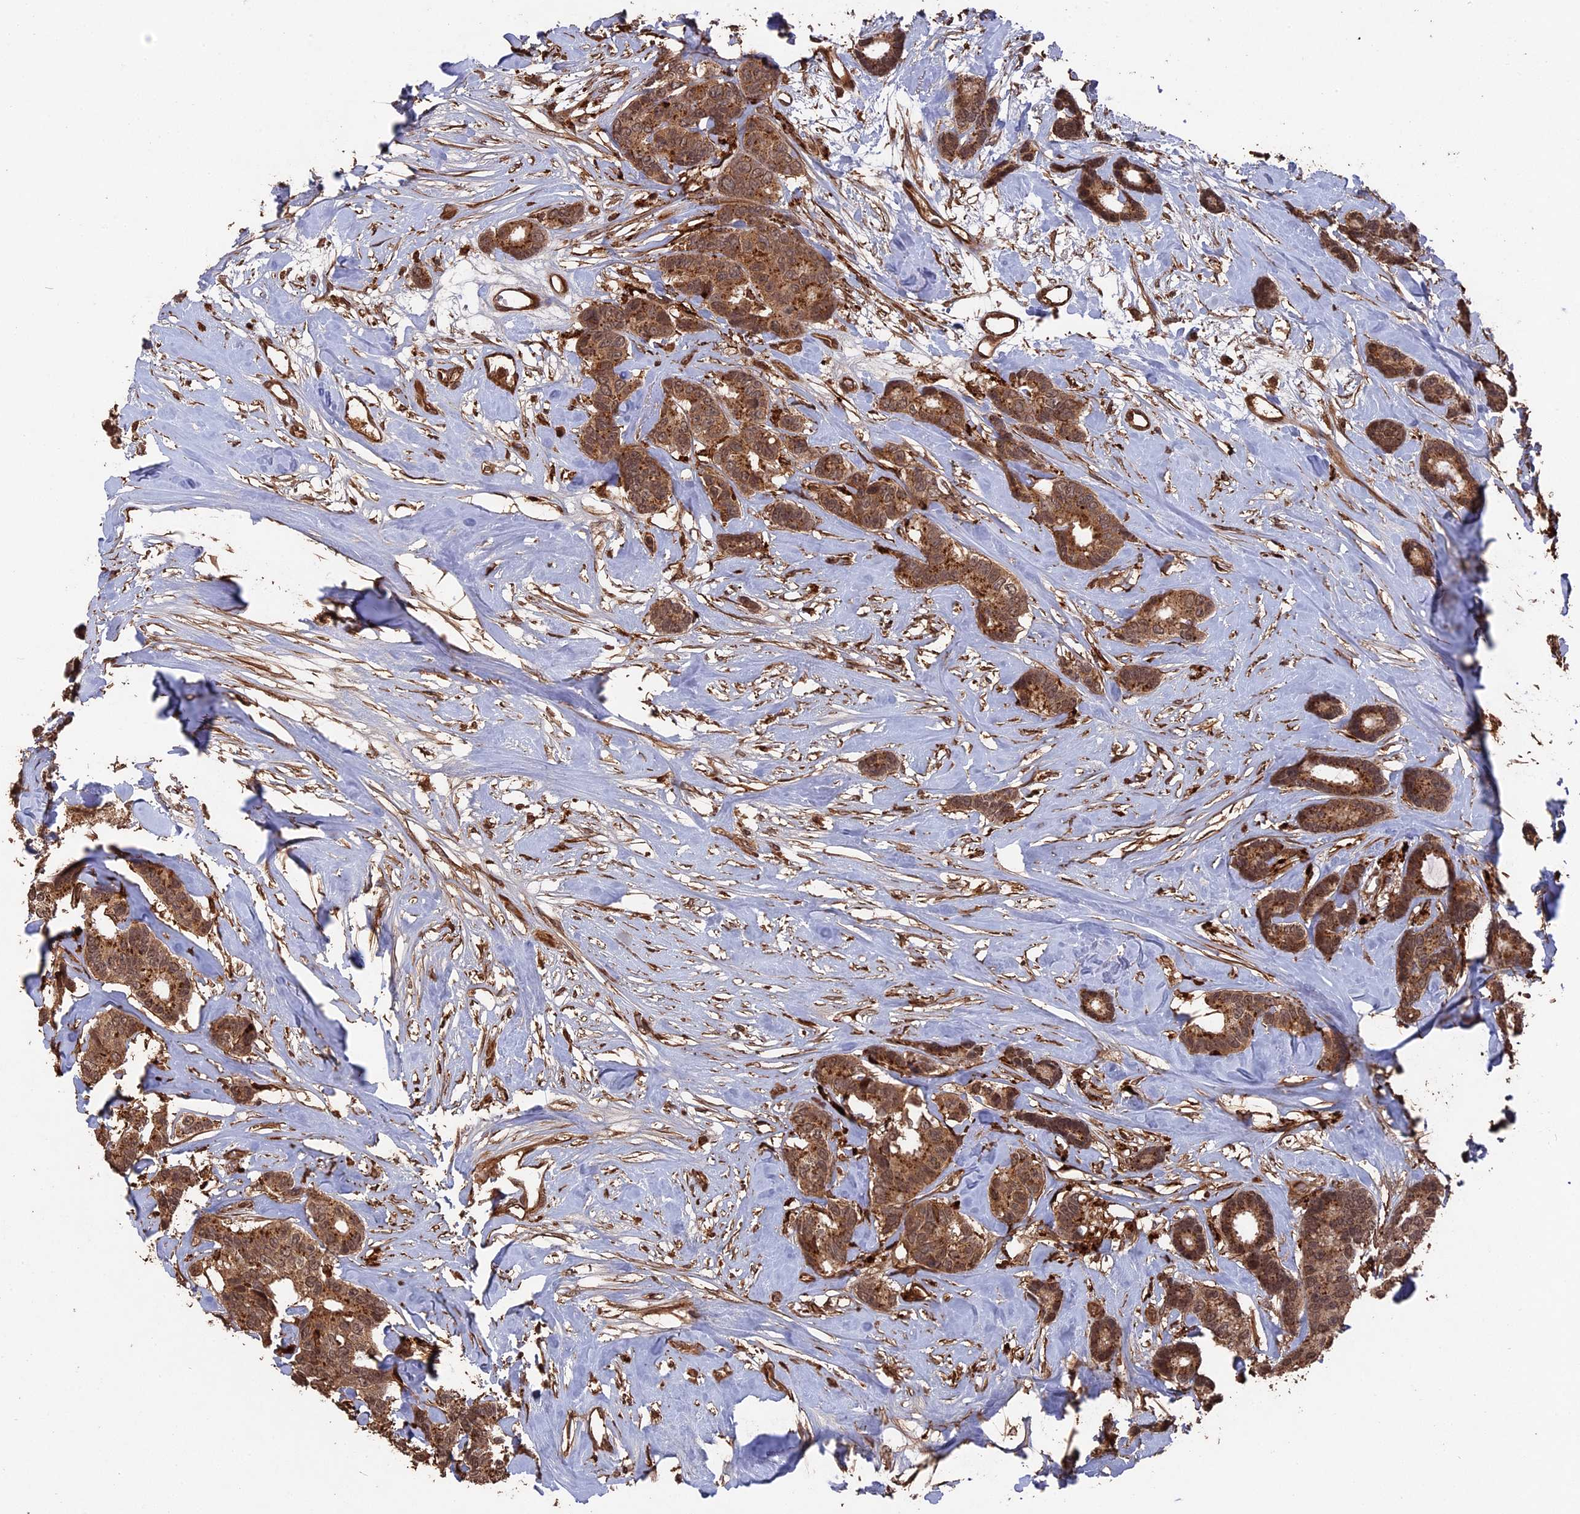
{"staining": {"intensity": "moderate", "quantity": ">75%", "location": "cytoplasmic/membranous,nuclear"}, "tissue": "breast cancer", "cell_type": "Tumor cells", "image_type": "cancer", "snomed": [{"axis": "morphology", "description": "Duct carcinoma"}, {"axis": "topography", "description": "Breast"}], "caption": "Invasive ductal carcinoma (breast) stained with a protein marker shows moderate staining in tumor cells.", "gene": "TELO2", "patient": {"sex": "female", "age": 87}}